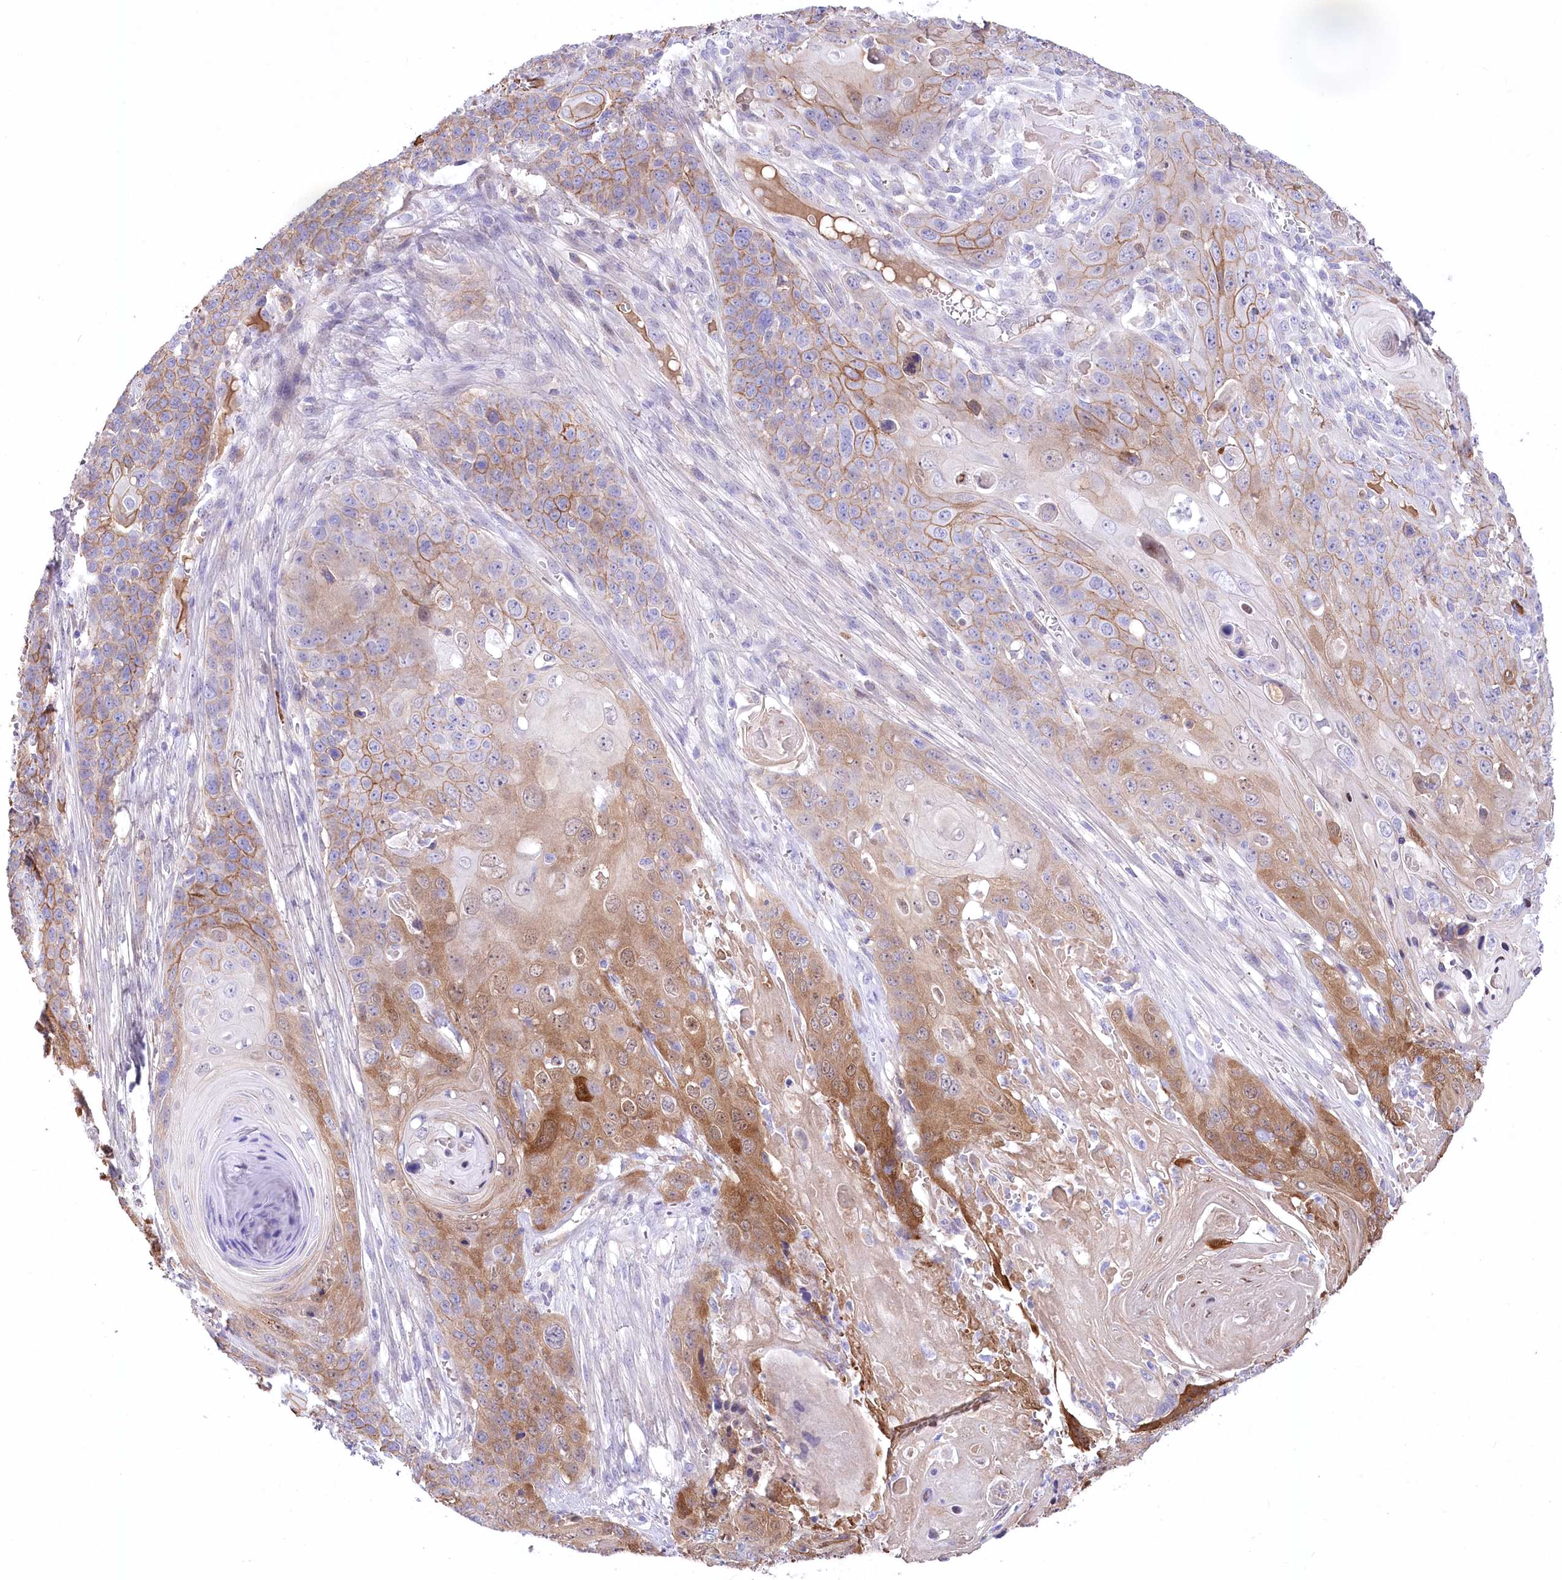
{"staining": {"intensity": "moderate", "quantity": "25%-75%", "location": "cytoplasmic/membranous"}, "tissue": "skin cancer", "cell_type": "Tumor cells", "image_type": "cancer", "snomed": [{"axis": "morphology", "description": "Squamous cell carcinoma, NOS"}, {"axis": "topography", "description": "Skin"}], "caption": "Protein expression analysis of human skin cancer (squamous cell carcinoma) reveals moderate cytoplasmic/membranous positivity in about 25%-75% of tumor cells.", "gene": "CEP164", "patient": {"sex": "male", "age": 55}}